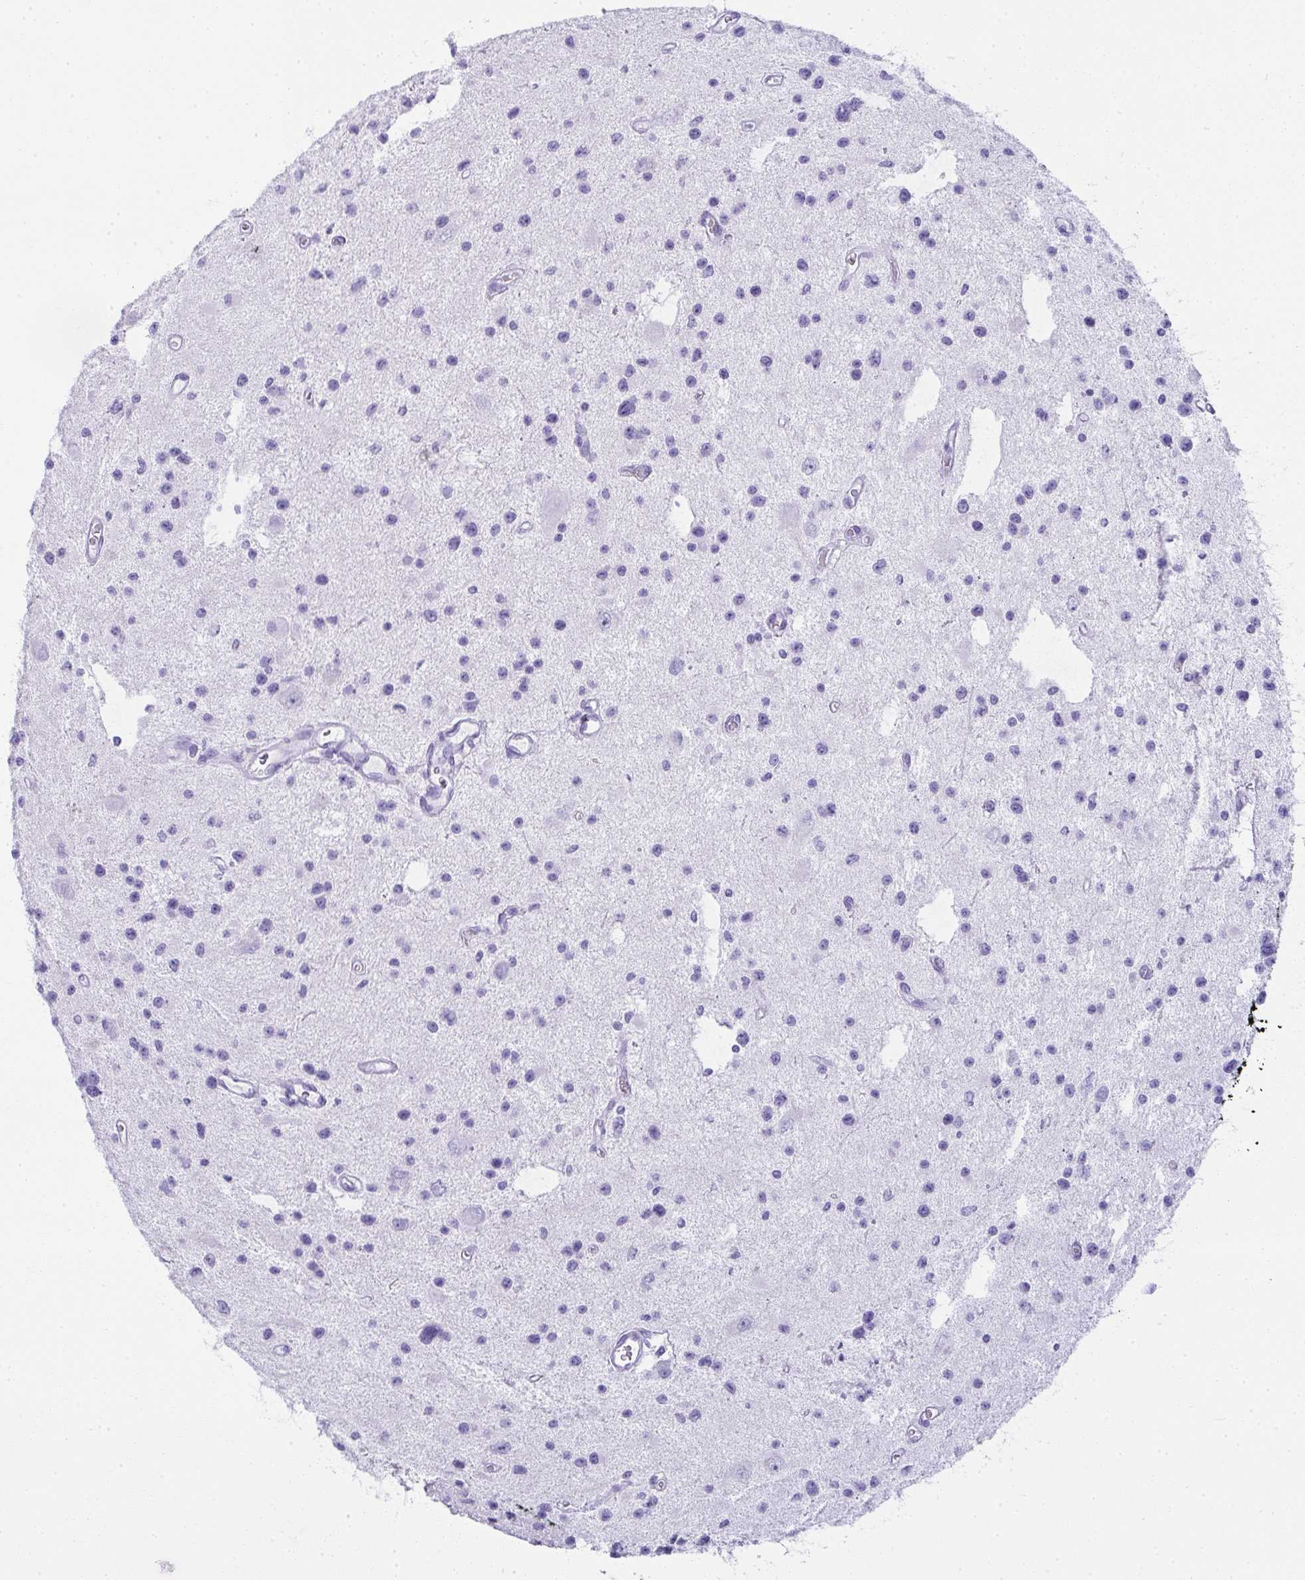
{"staining": {"intensity": "negative", "quantity": "none", "location": "none"}, "tissue": "glioma", "cell_type": "Tumor cells", "image_type": "cancer", "snomed": [{"axis": "morphology", "description": "Glioma, malignant, Low grade"}, {"axis": "topography", "description": "Brain"}], "caption": "Micrograph shows no significant protein positivity in tumor cells of glioma.", "gene": "CDADC1", "patient": {"sex": "male", "age": 43}}